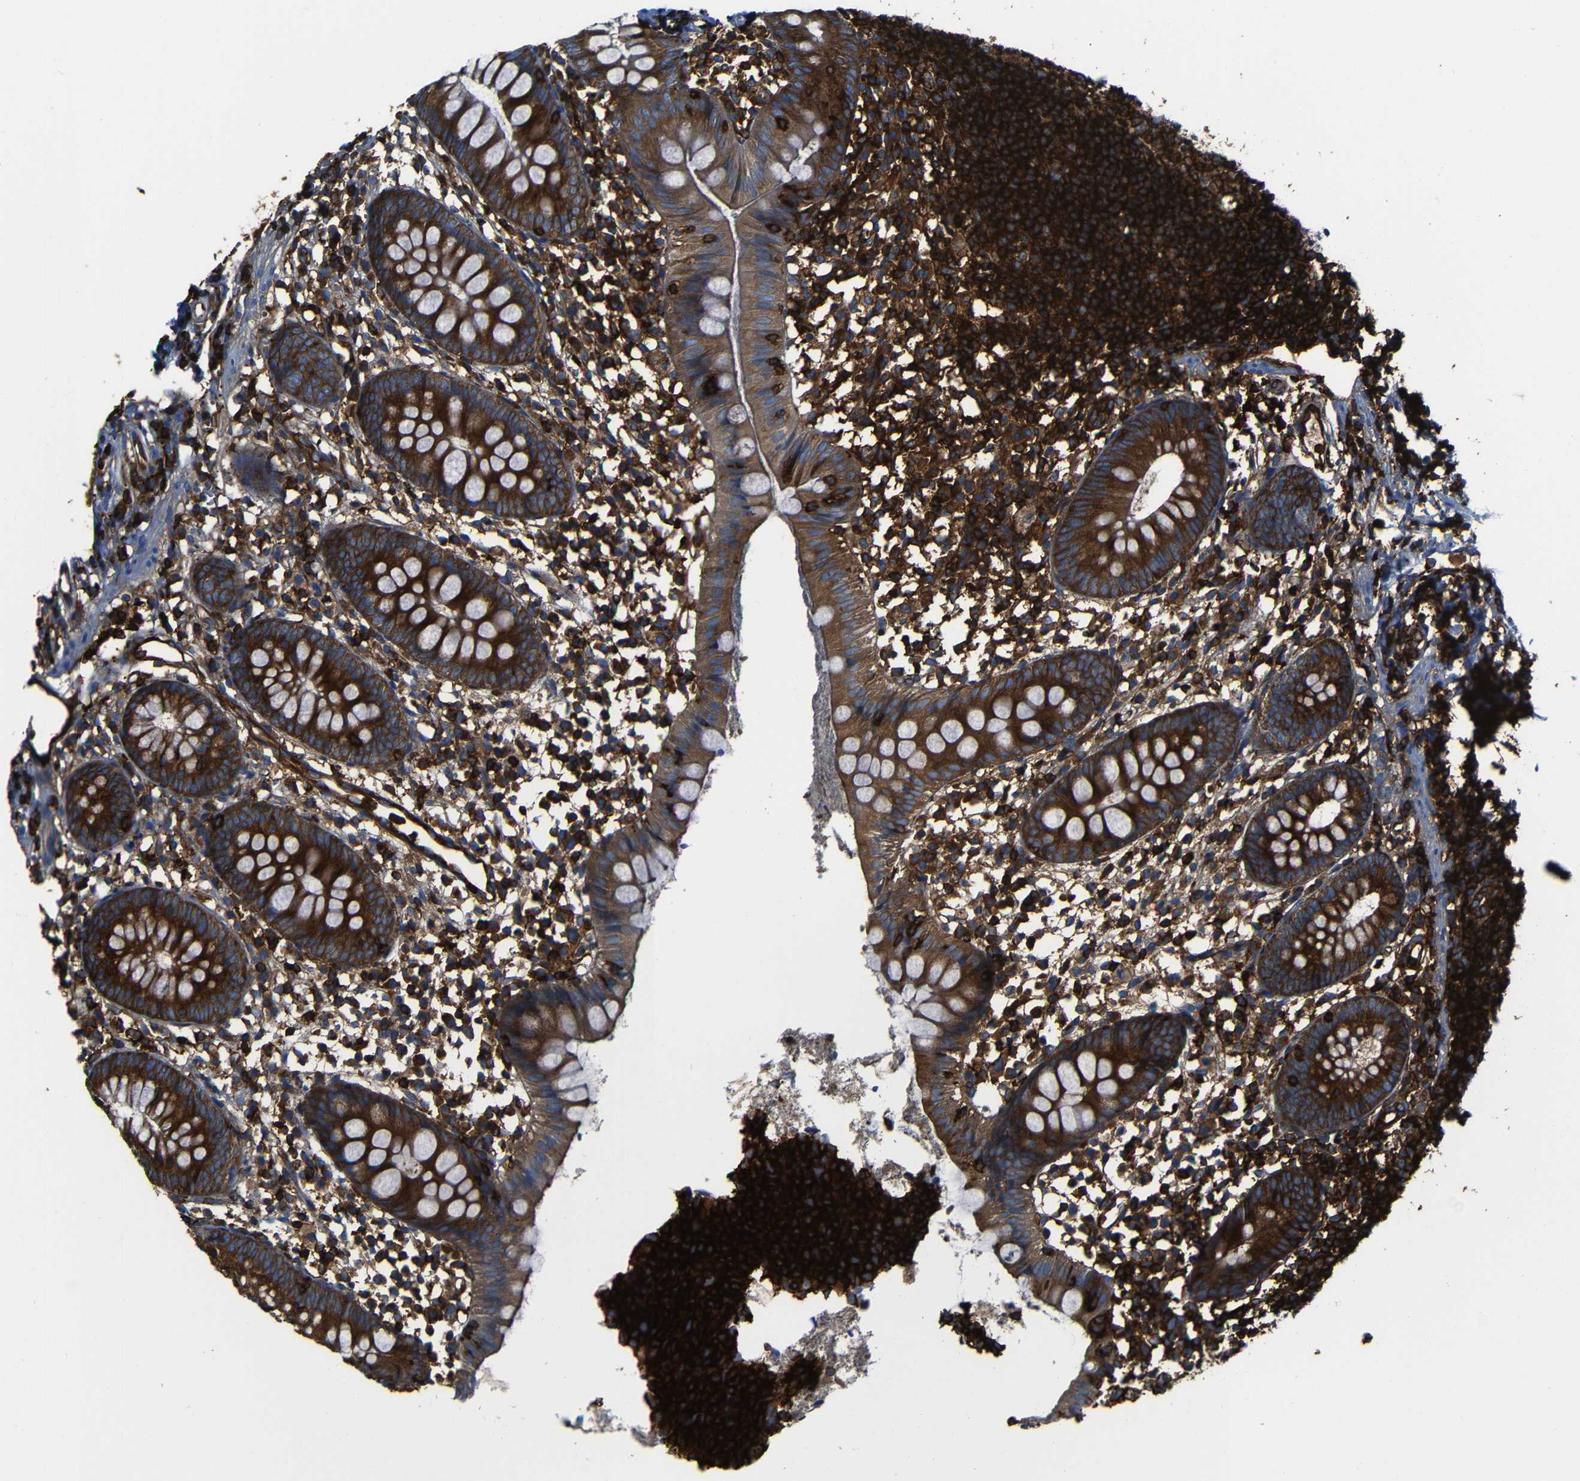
{"staining": {"intensity": "strong", "quantity": ">75%", "location": "cytoplasmic/membranous"}, "tissue": "appendix", "cell_type": "Glandular cells", "image_type": "normal", "snomed": [{"axis": "morphology", "description": "Normal tissue, NOS"}, {"axis": "topography", "description": "Appendix"}], "caption": "Protein staining reveals strong cytoplasmic/membranous expression in approximately >75% of glandular cells in unremarkable appendix.", "gene": "ARHGEF1", "patient": {"sex": "female", "age": 20}}